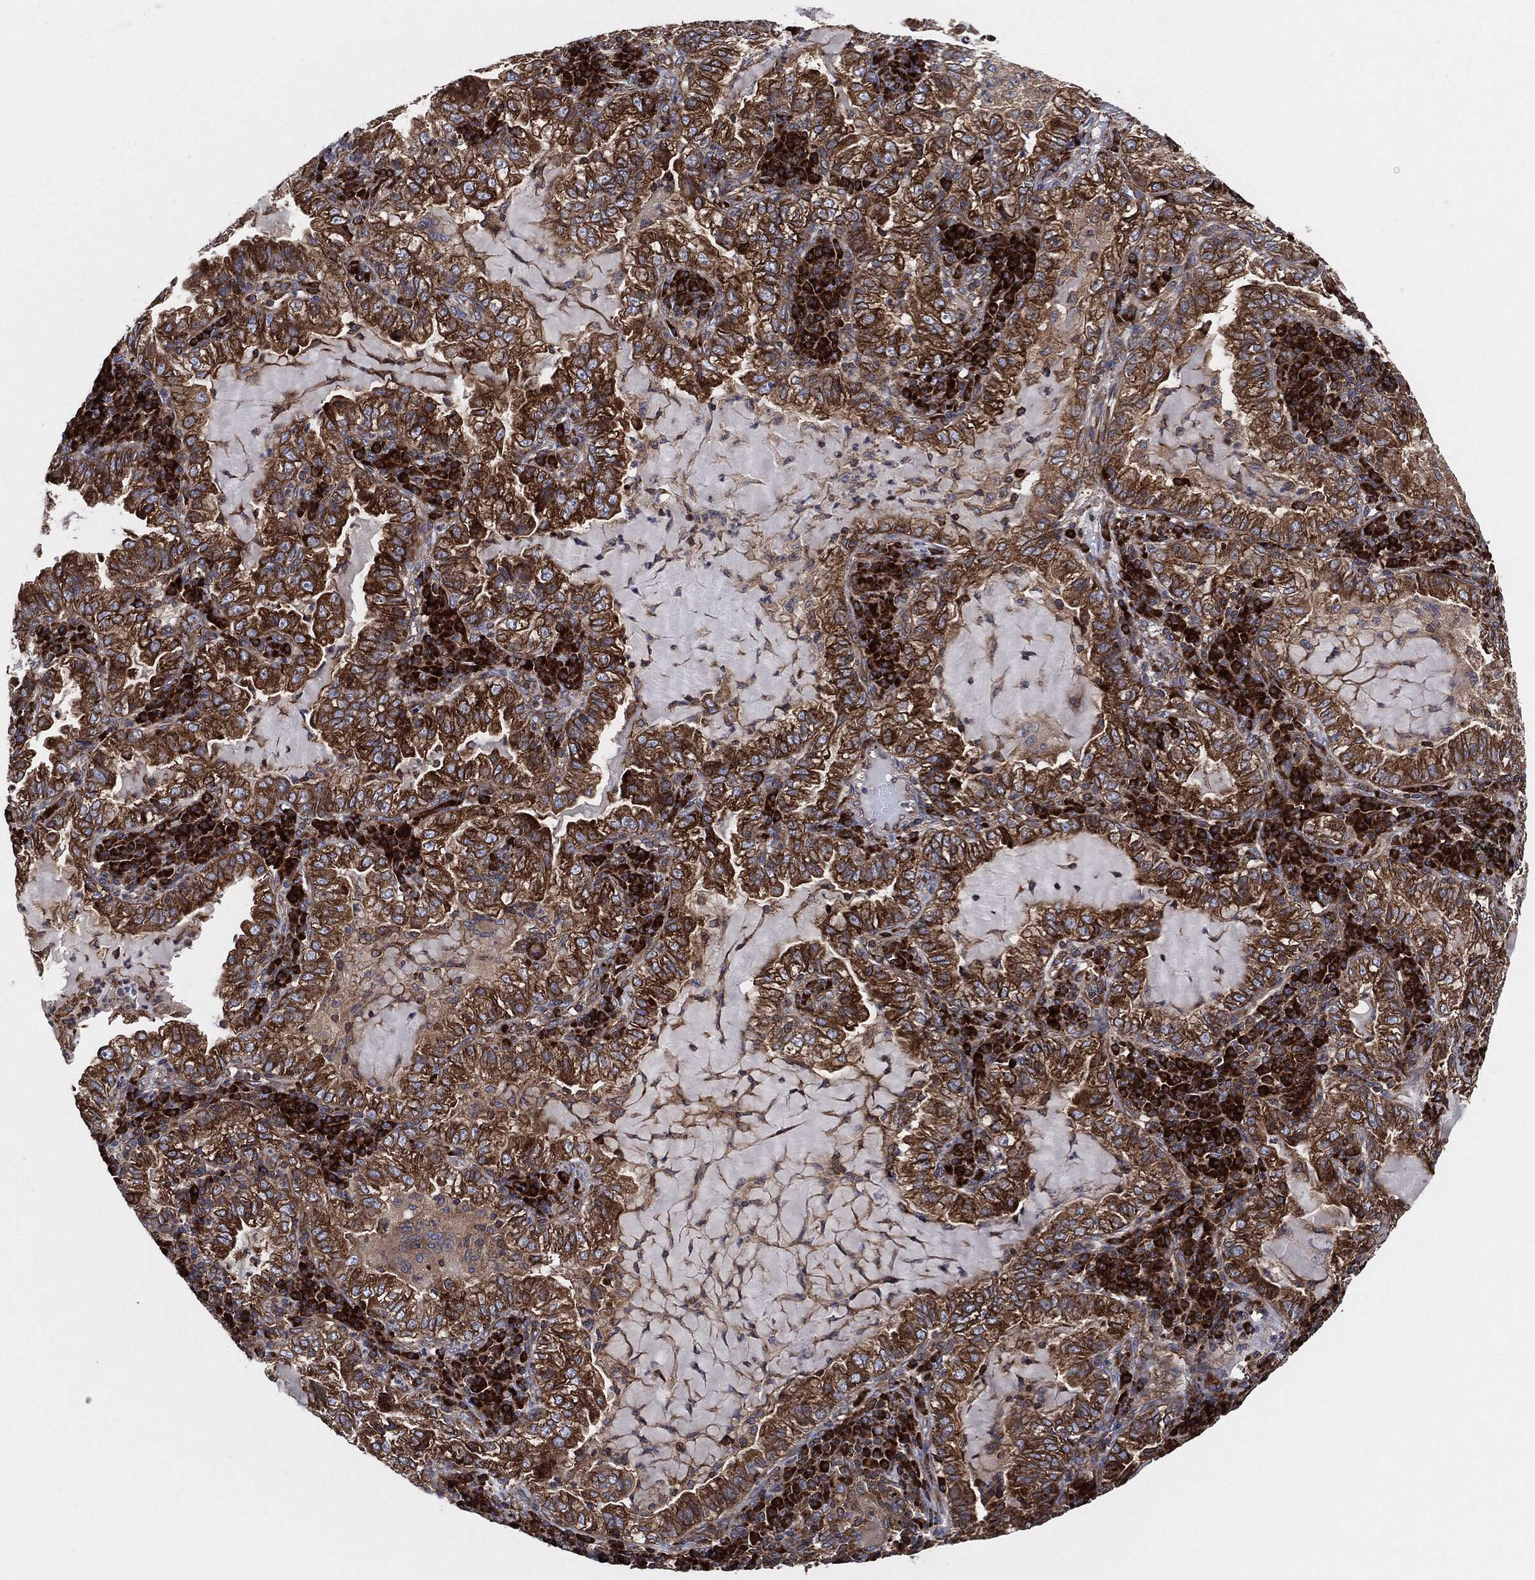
{"staining": {"intensity": "strong", "quantity": ">75%", "location": "cytoplasmic/membranous"}, "tissue": "lung cancer", "cell_type": "Tumor cells", "image_type": "cancer", "snomed": [{"axis": "morphology", "description": "Adenocarcinoma, NOS"}, {"axis": "topography", "description": "Lung"}], "caption": "The immunohistochemical stain labels strong cytoplasmic/membranous positivity in tumor cells of lung cancer tissue.", "gene": "EIF2S2", "patient": {"sex": "female", "age": 73}}